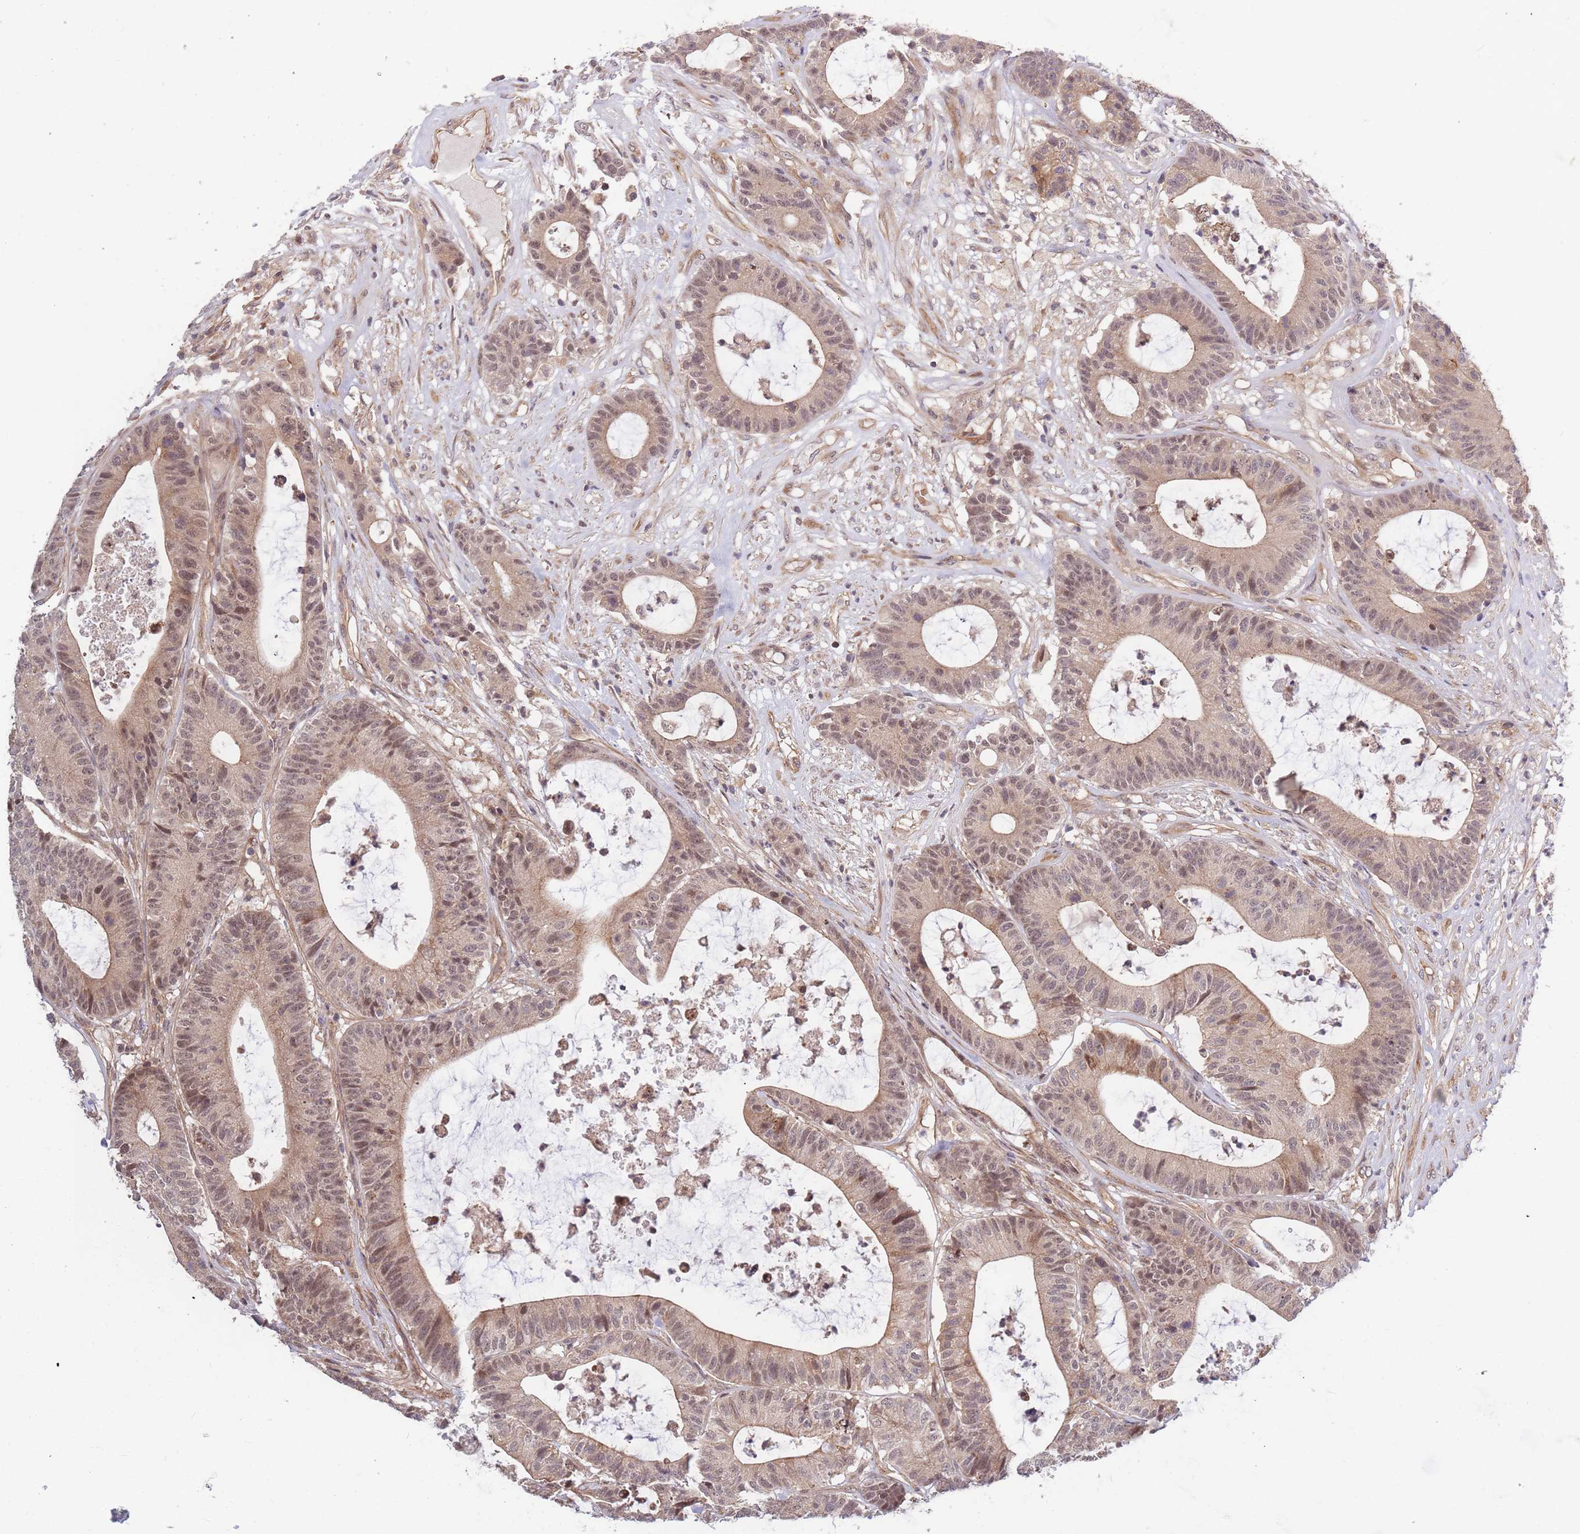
{"staining": {"intensity": "weak", "quantity": ">75%", "location": "cytoplasmic/membranous,nuclear"}, "tissue": "colorectal cancer", "cell_type": "Tumor cells", "image_type": "cancer", "snomed": [{"axis": "morphology", "description": "Adenocarcinoma, NOS"}, {"axis": "topography", "description": "Colon"}], "caption": "Colorectal adenocarcinoma stained with a protein marker reveals weak staining in tumor cells.", "gene": "HAUS3", "patient": {"sex": "female", "age": 84}}